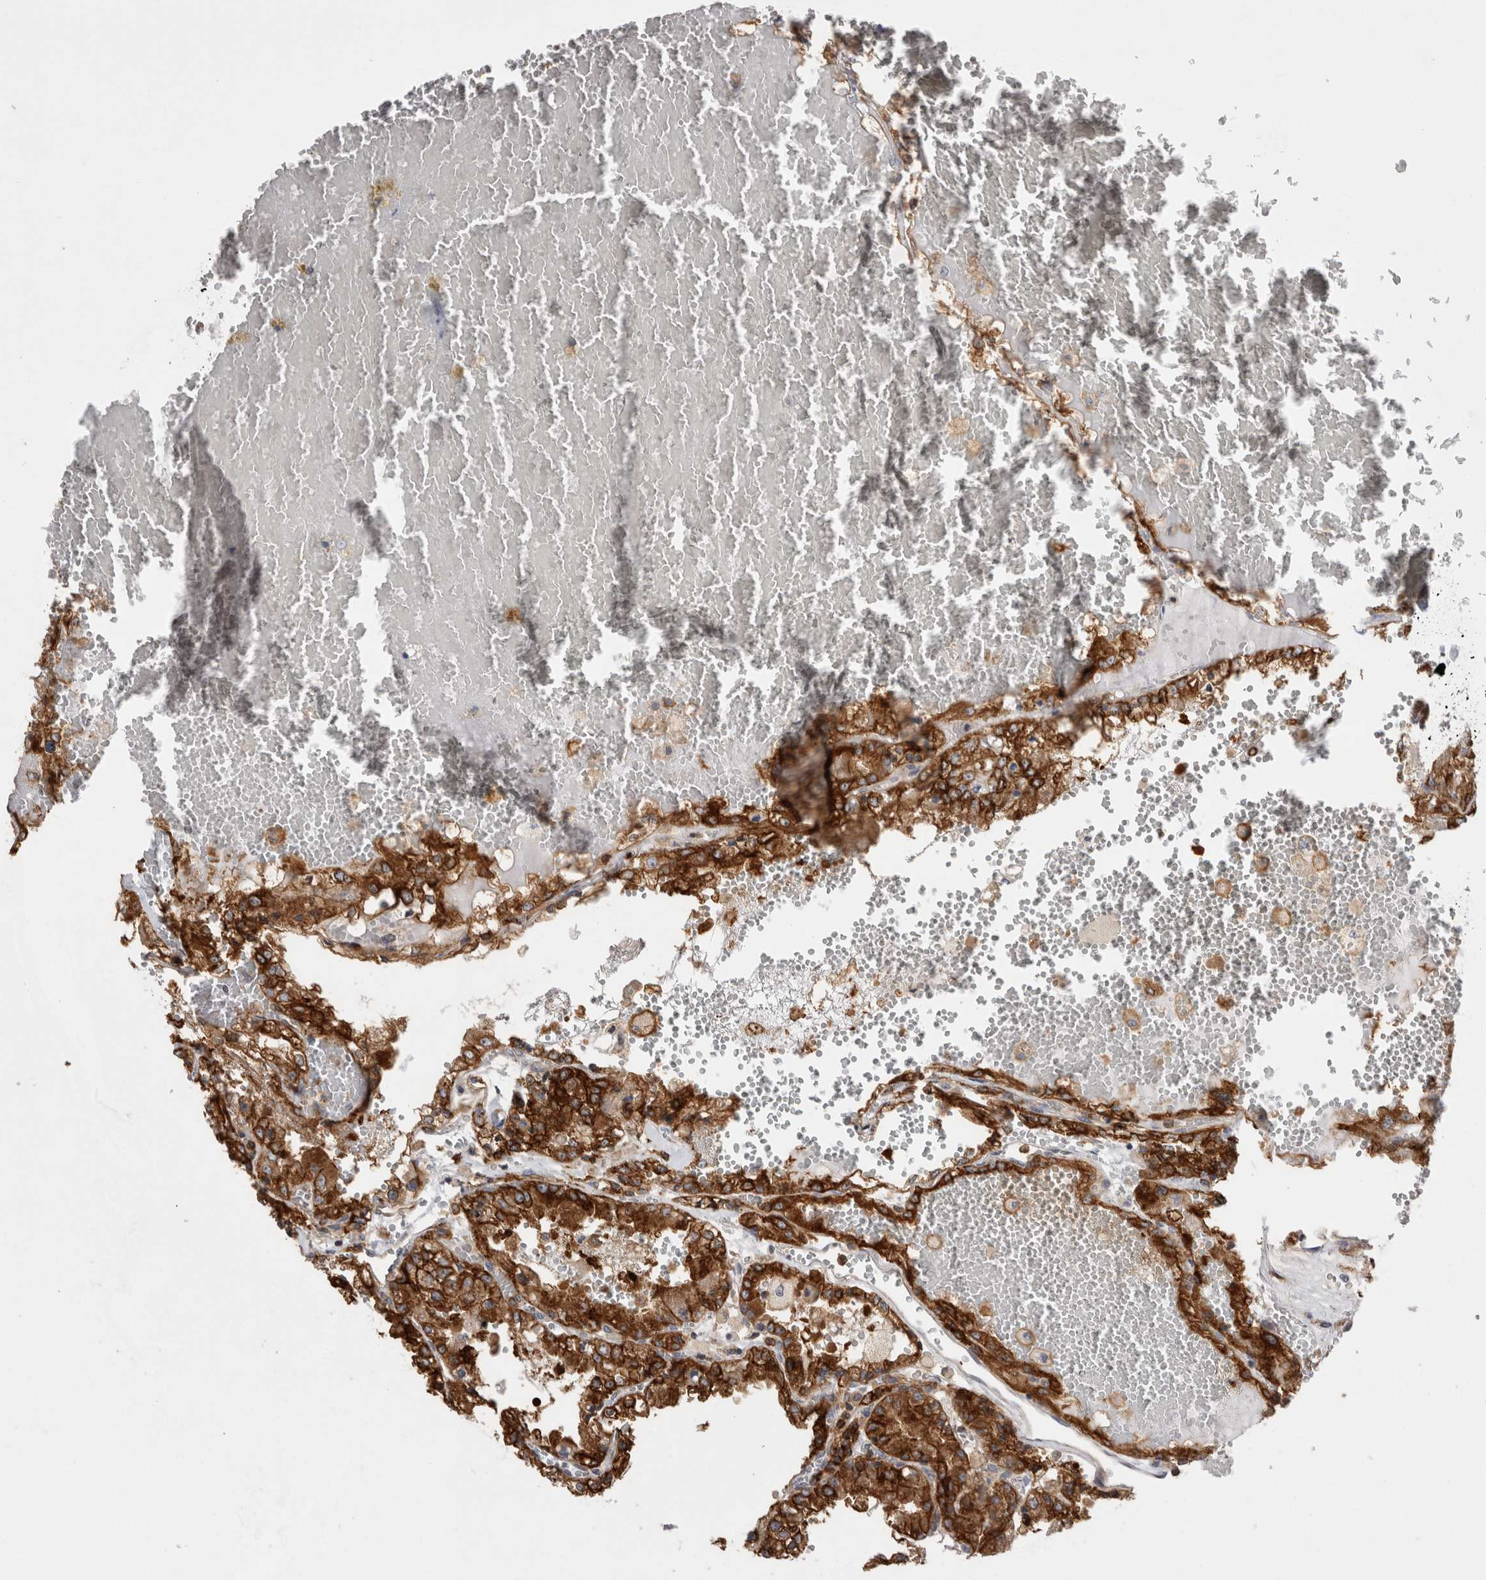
{"staining": {"intensity": "strong", "quantity": ">75%", "location": "cytoplasmic/membranous"}, "tissue": "renal cancer", "cell_type": "Tumor cells", "image_type": "cancer", "snomed": [{"axis": "morphology", "description": "Adenocarcinoma, NOS"}, {"axis": "topography", "description": "Kidney"}], "caption": "Immunohistochemistry of renal cancer demonstrates high levels of strong cytoplasmic/membranous expression in approximately >75% of tumor cells. Using DAB (3,3'-diaminobenzidine) (brown) and hematoxylin (blue) stains, captured at high magnification using brightfield microscopy.", "gene": "RAB11FIP1", "patient": {"sex": "female", "age": 56}}